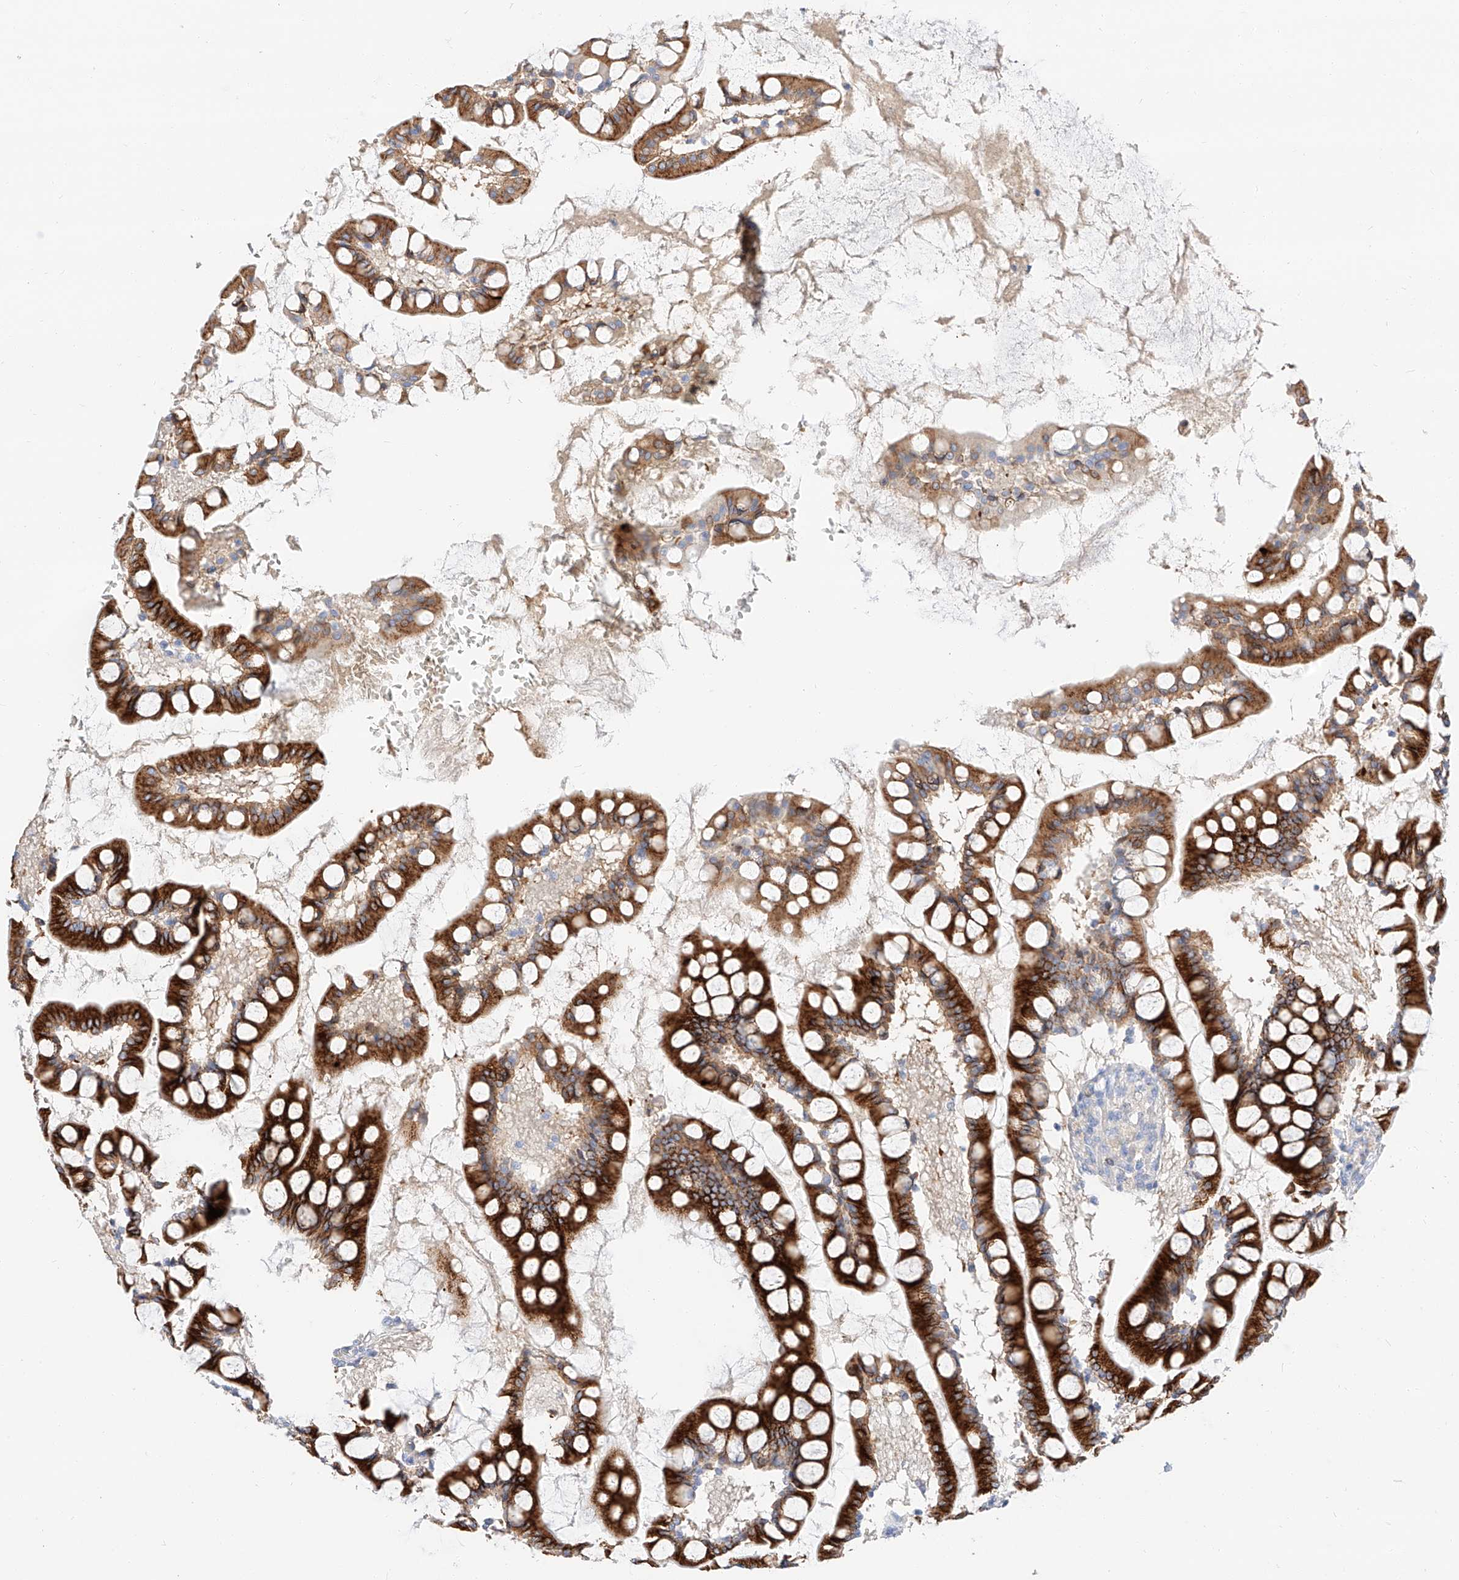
{"staining": {"intensity": "strong", "quantity": ">75%", "location": "cytoplasmic/membranous"}, "tissue": "small intestine", "cell_type": "Glandular cells", "image_type": "normal", "snomed": [{"axis": "morphology", "description": "Normal tissue, NOS"}, {"axis": "topography", "description": "Small intestine"}], "caption": "An immunohistochemistry micrograph of benign tissue is shown. Protein staining in brown highlights strong cytoplasmic/membranous positivity in small intestine within glandular cells. (DAB (3,3'-diaminobenzidine) IHC with brightfield microscopy, high magnification).", "gene": "MAP7", "patient": {"sex": "male", "age": 52}}